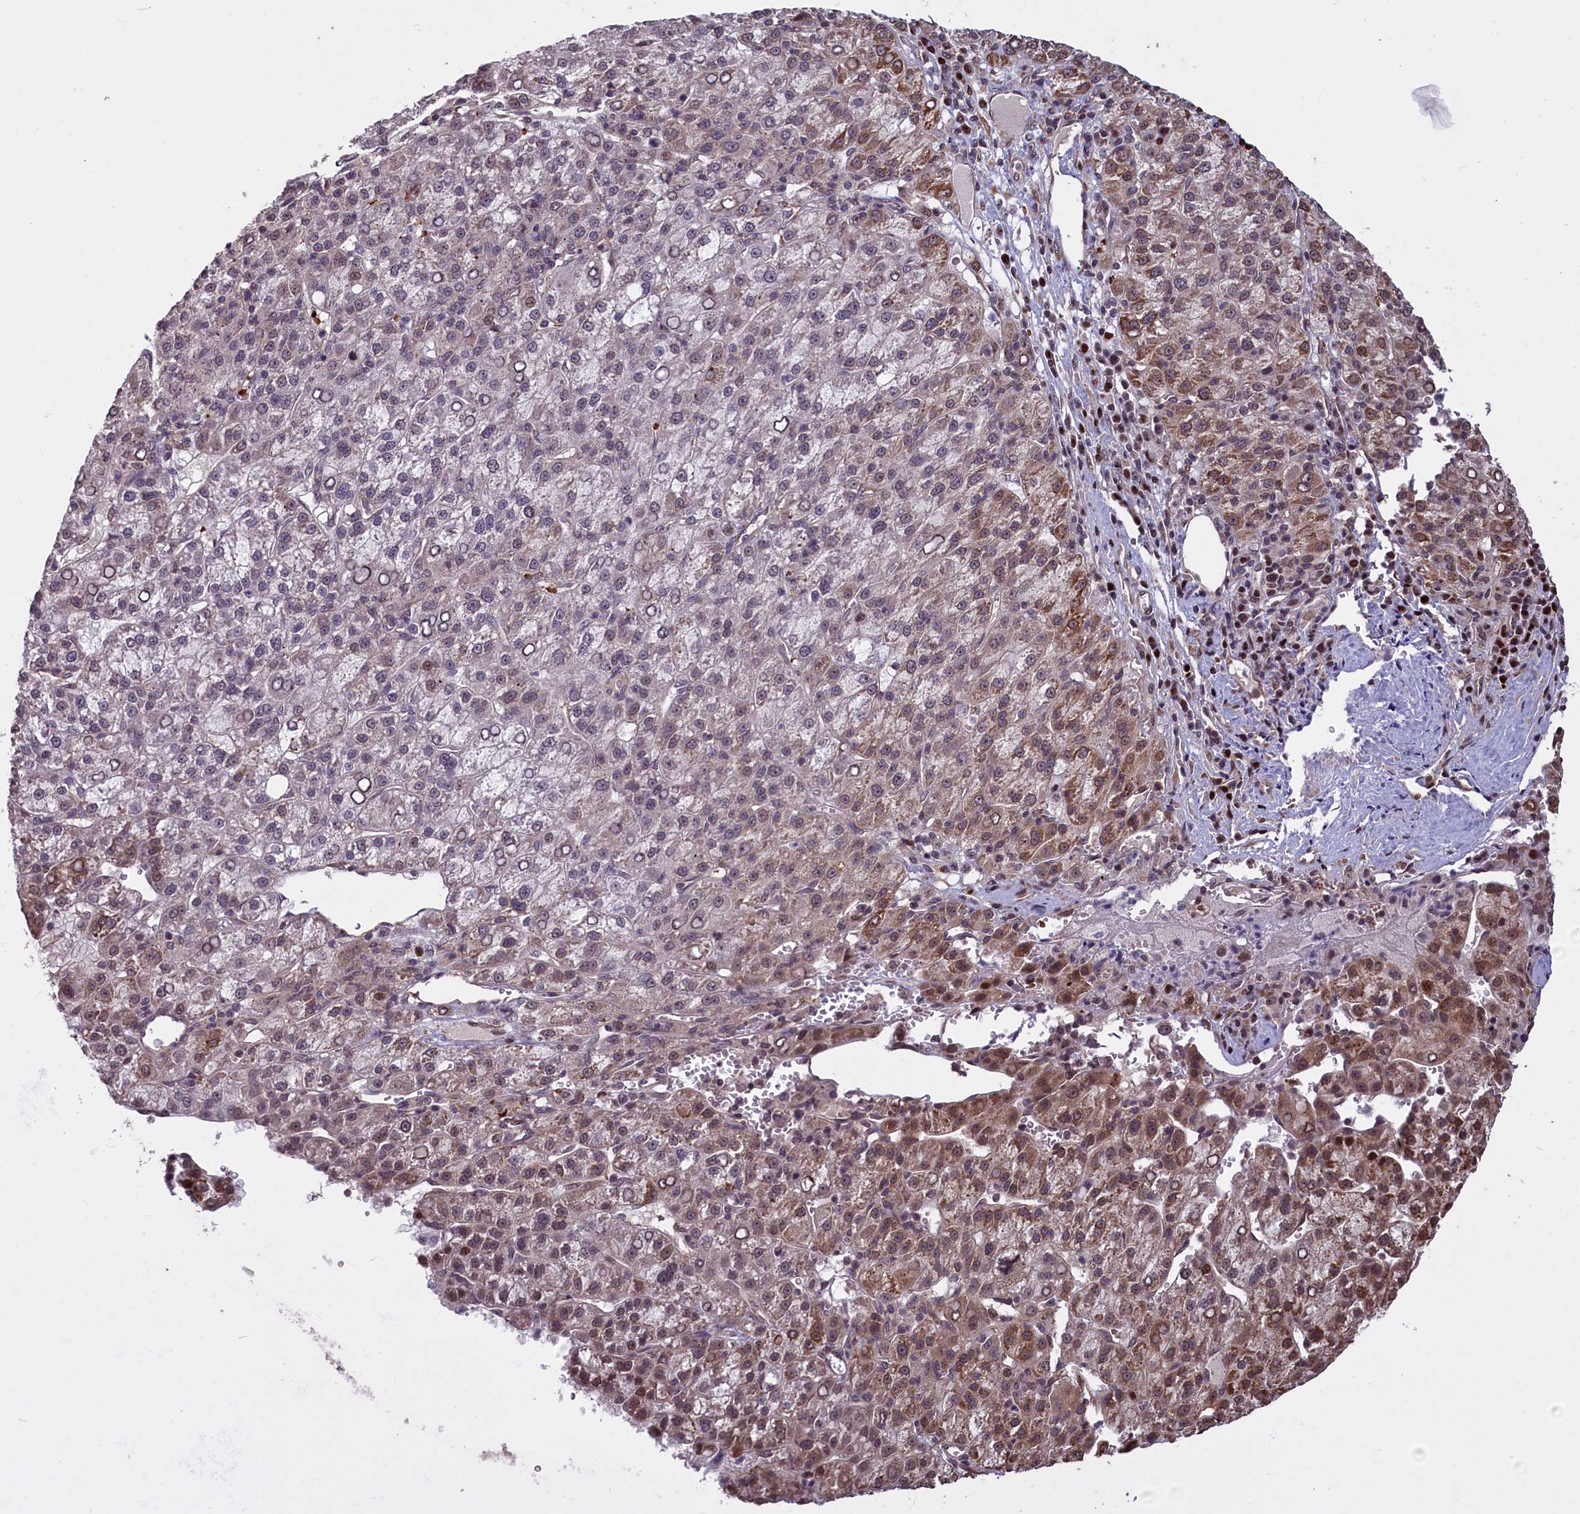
{"staining": {"intensity": "moderate", "quantity": "<25%", "location": "cytoplasmic/membranous,nuclear"}, "tissue": "liver cancer", "cell_type": "Tumor cells", "image_type": "cancer", "snomed": [{"axis": "morphology", "description": "Carcinoma, Hepatocellular, NOS"}, {"axis": "topography", "description": "Liver"}], "caption": "Brown immunohistochemical staining in human liver cancer (hepatocellular carcinoma) shows moderate cytoplasmic/membranous and nuclear positivity in approximately <25% of tumor cells. Immunohistochemistry (ihc) stains the protein of interest in brown and the nuclei are stained blue.", "gene": "SHFL", "patient": {"sex": "female", "age": 58}}